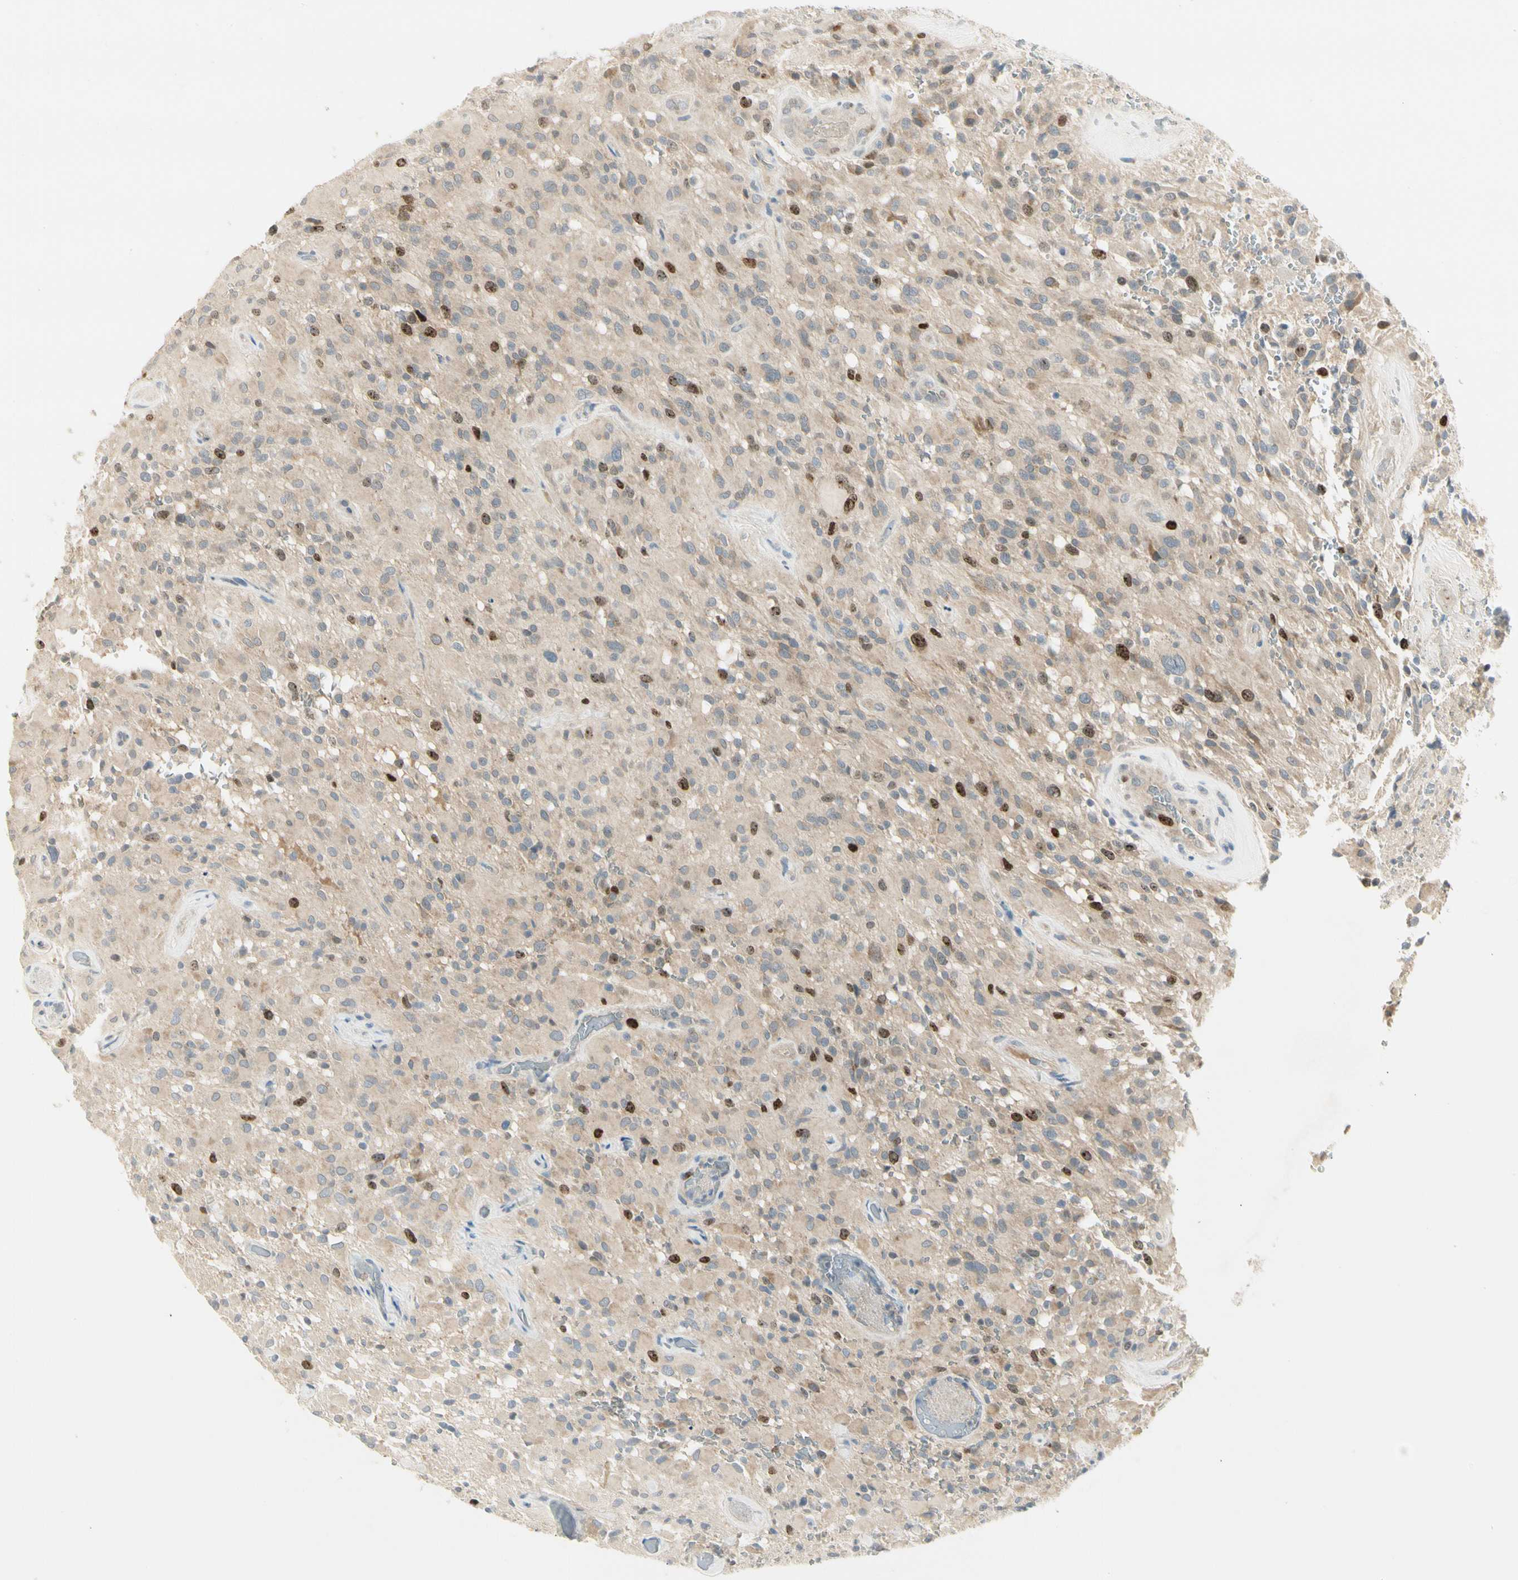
{"staining": {"intensity": "strong", "quantity": "<25%", "location": "nuclear"}, "tissue": "glioma", "cell_type": "Tumor cells", "image_type": "cancer", "snomed": [{"axis": "morphology", "description": "Glioma, malignant, High grade"}, {"axis": "topography", "description": "Brain"}], "caption": "The micrograph exhibits staining of malignant high-grade glioma, revealing strong nuclear protein staining (brown color) within tumor cells.", "gene": "PITX1", "patient": {"sex": "male", "age": 71}}